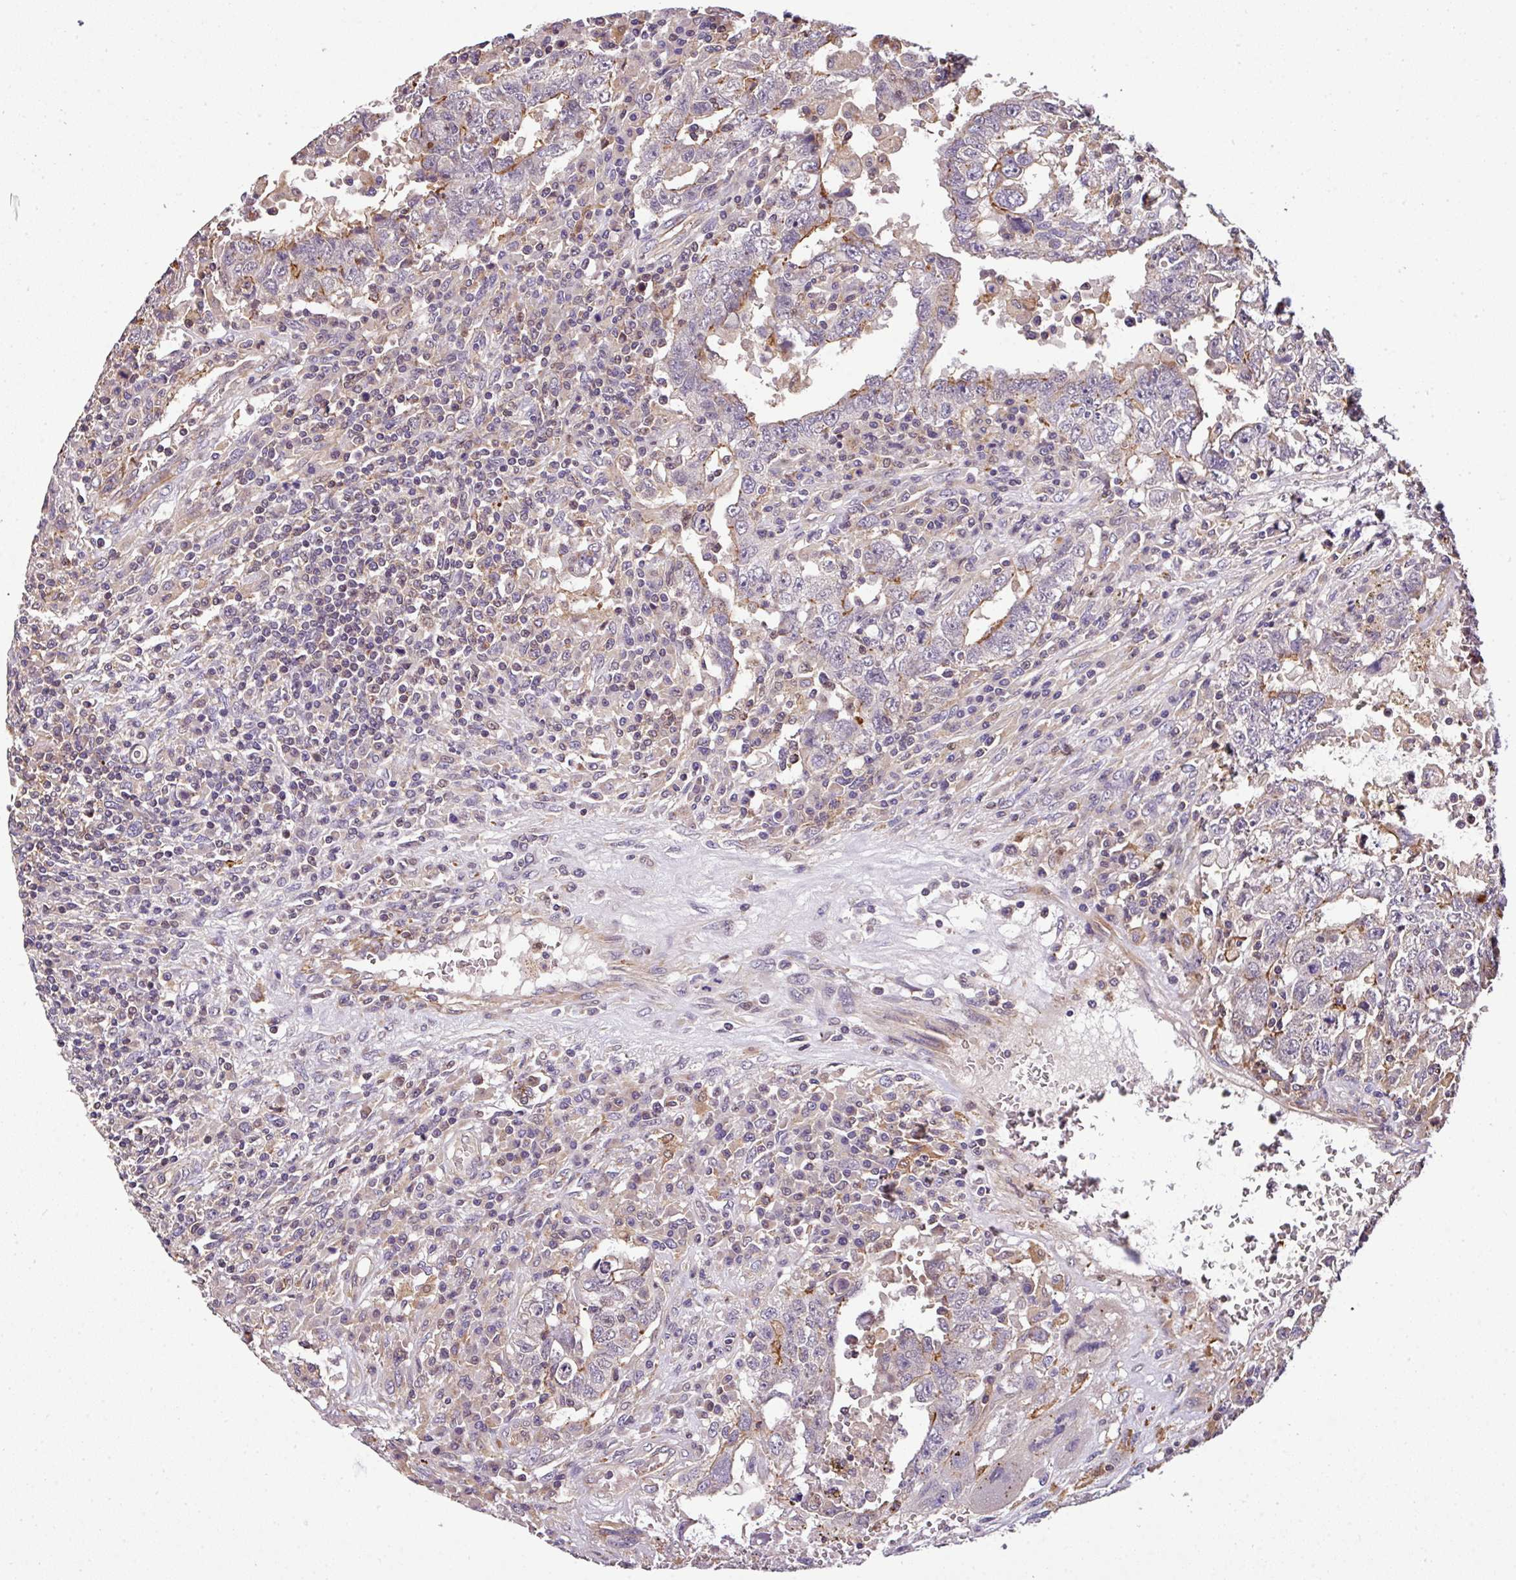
{"staining": {"intensity": "moderate", "quantity": "<25%", "location": "cytoplasmic/membranous"}, "tissue": "testis cancer", "cell_type": "Tumor cells", "image_type": "cancer", "snomed": [{"axis": "morphology", "description": "Carcinoma, Embryonal, NOS"}, {"axis": "topography", "description": "Testis"}], "caption": "This micrograph reveals IHC staining of testis cancer (embryonal carcinoma), with low moderate cytoplasmic/membranous staining in approximately <25% of tumor cells.", "gene": "CASS4", "patient": {"sex": "male", "age": 26}}